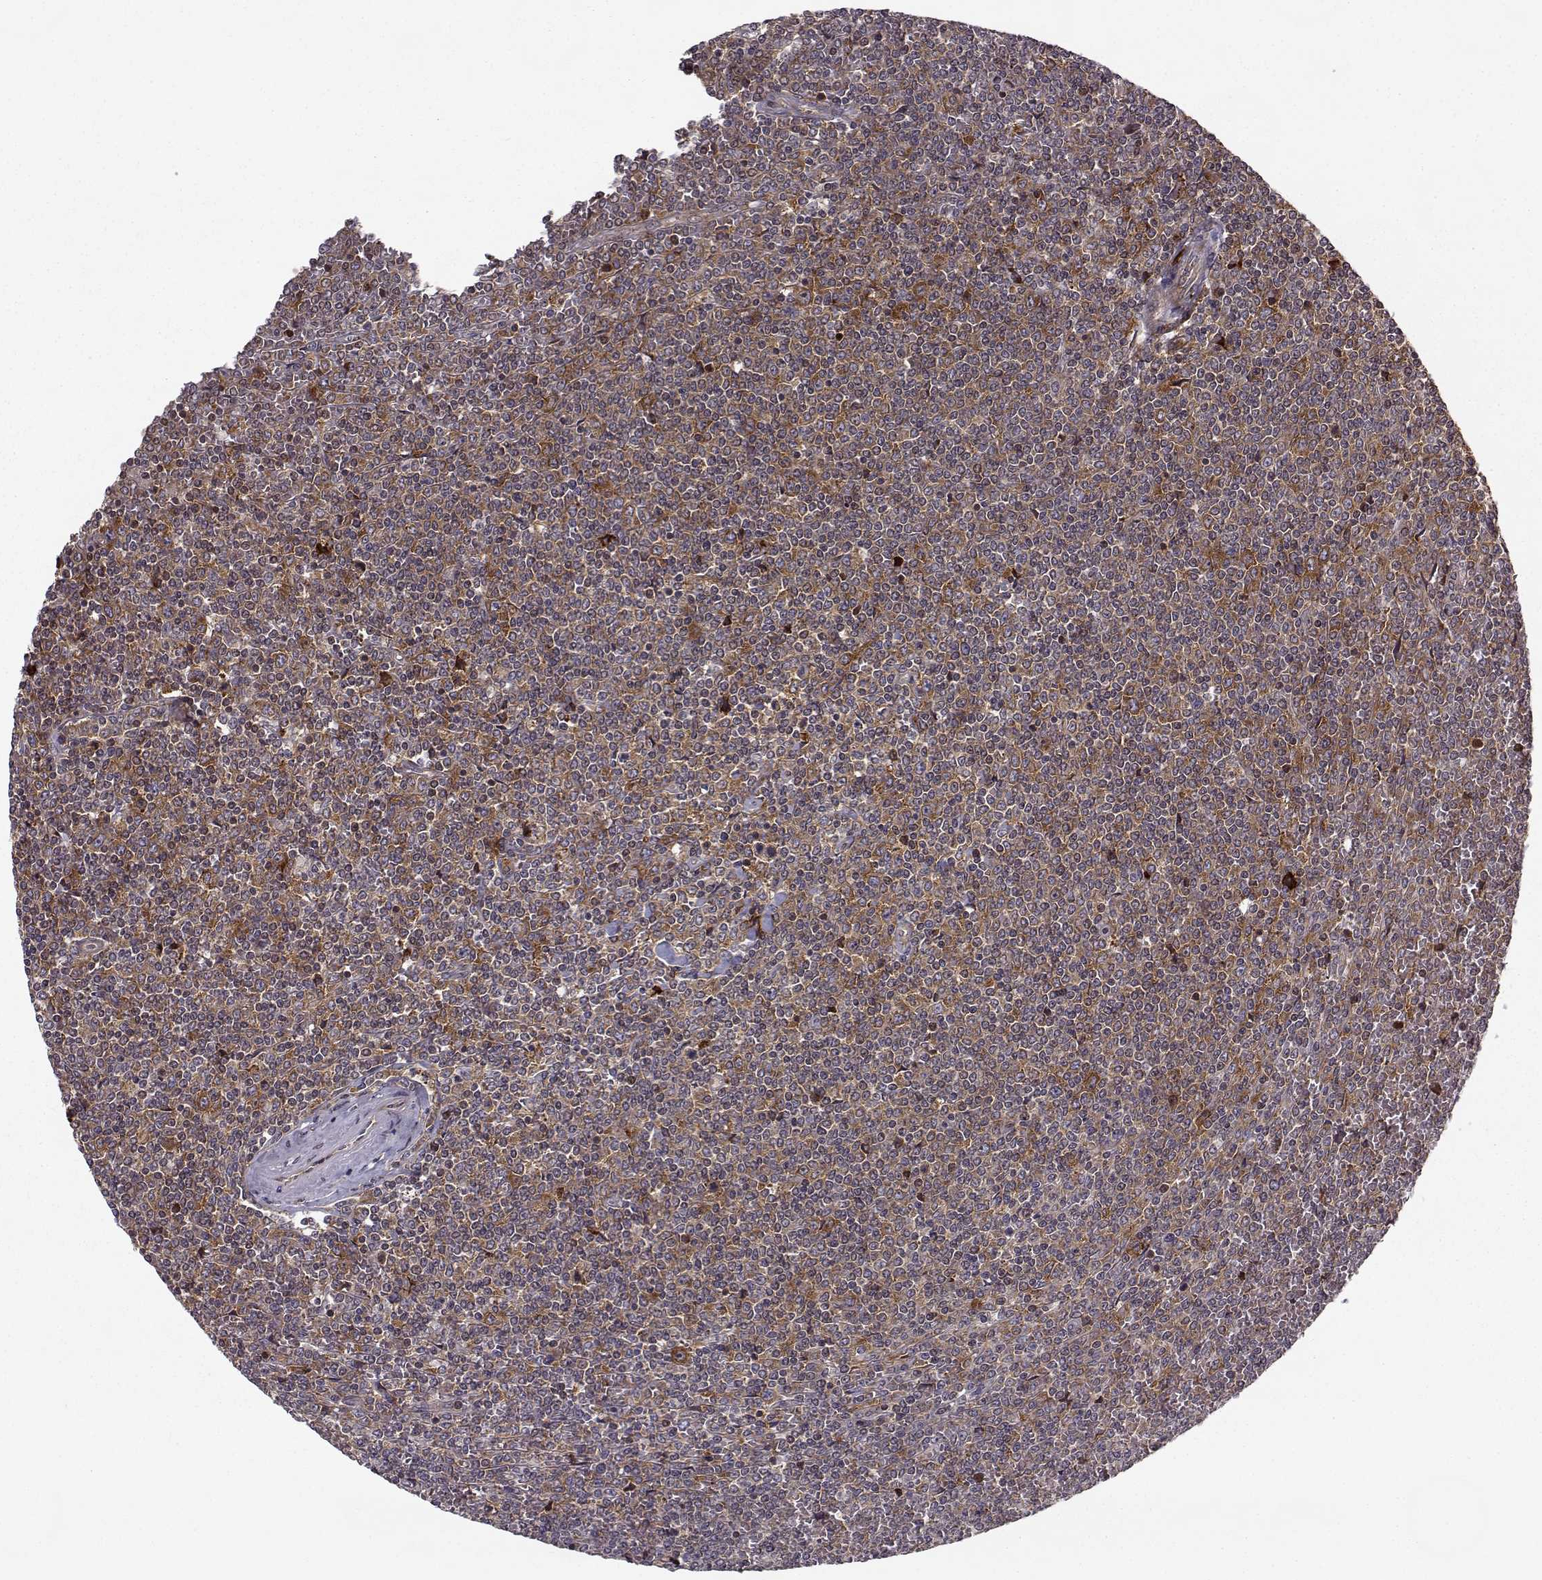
{"staining": {"intensity": "moderate", "quantity": "25%-75%", "location": "cytoplasmic/membranous"}, "tissue": "lymphoma", "cell_type": "Tumor cells", "image_type": "cancer", "snomed": [{"axis": "morphology", "description": "Malignant lymphoma, non-Hodgkin's type, Low grade"}, {"axis": "topography", "description": "Spleen"}], "caption": "The immunohistochemical stain labels moderate cytoplasmic/membranous staining in tumor cells of lymphoma tissue. Nuclei are stained in blue.", "gene": "RPL31", "patient": {"sex": "female", "age": 19}}